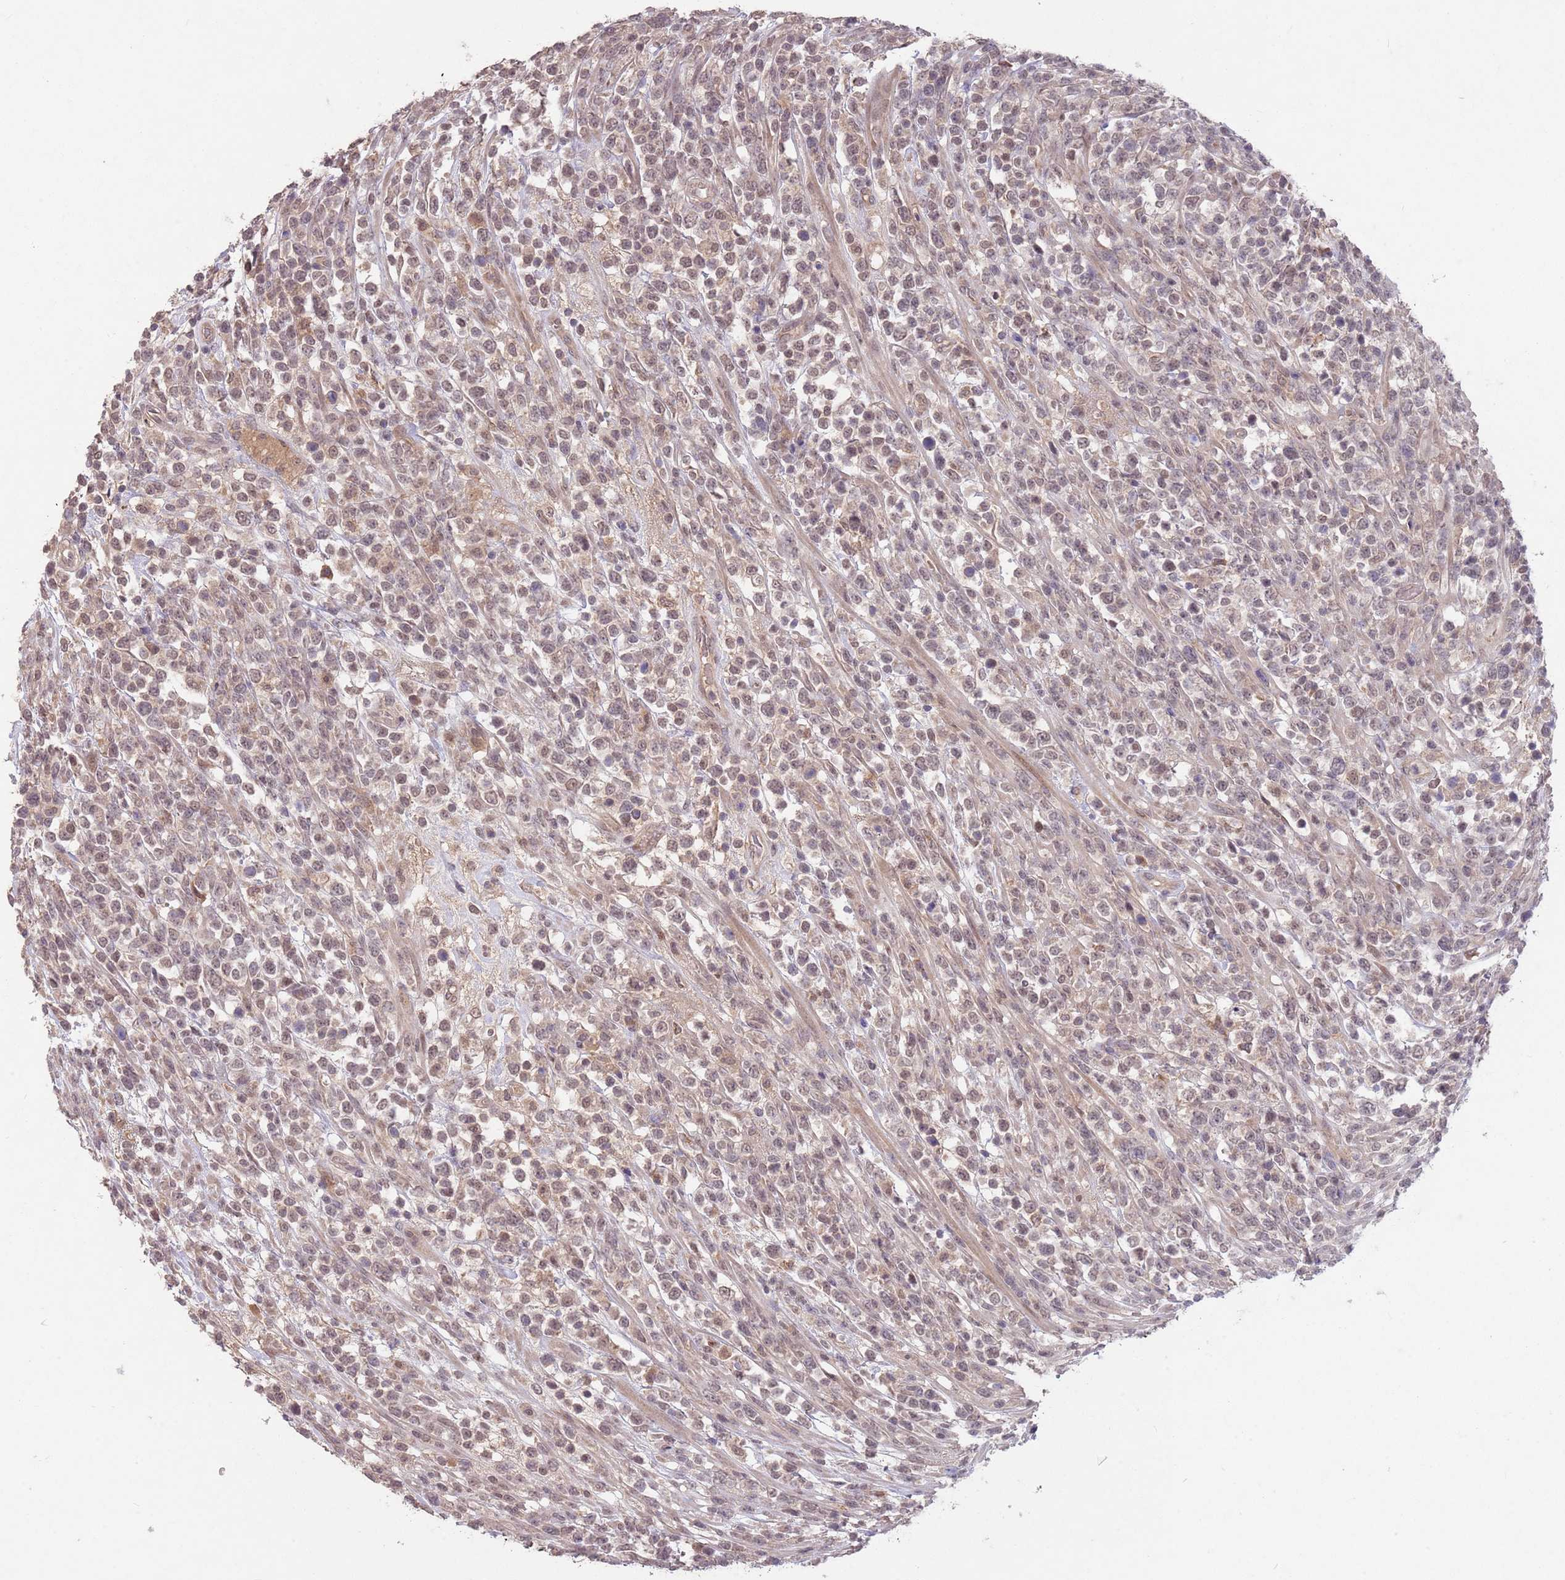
{"staining": {"intensity": "weak", "quantity": ">75%", "location": "cytoplasmic/membranous"}, "tissue": "lymphoma", "cell_type": "Tumor cells", "image_type": "cancer", "snomed": [{"axis": "morphology", "description": "Malignant lymphoma, non-Hodgkin's type, High grade"}, {"axis": "topography", "description": "Colon"}], "caption": "Tumor cells demonstrate weak cytoplasmic/membranous staining in about >75% of cells in high-grade malignant lymphoma, non-Hodgkin's type. The protein is shown in brown color, while the nuclei are stained blue.", "gene": "MEI1", "patient": {"sex": "female", "age": 53}}